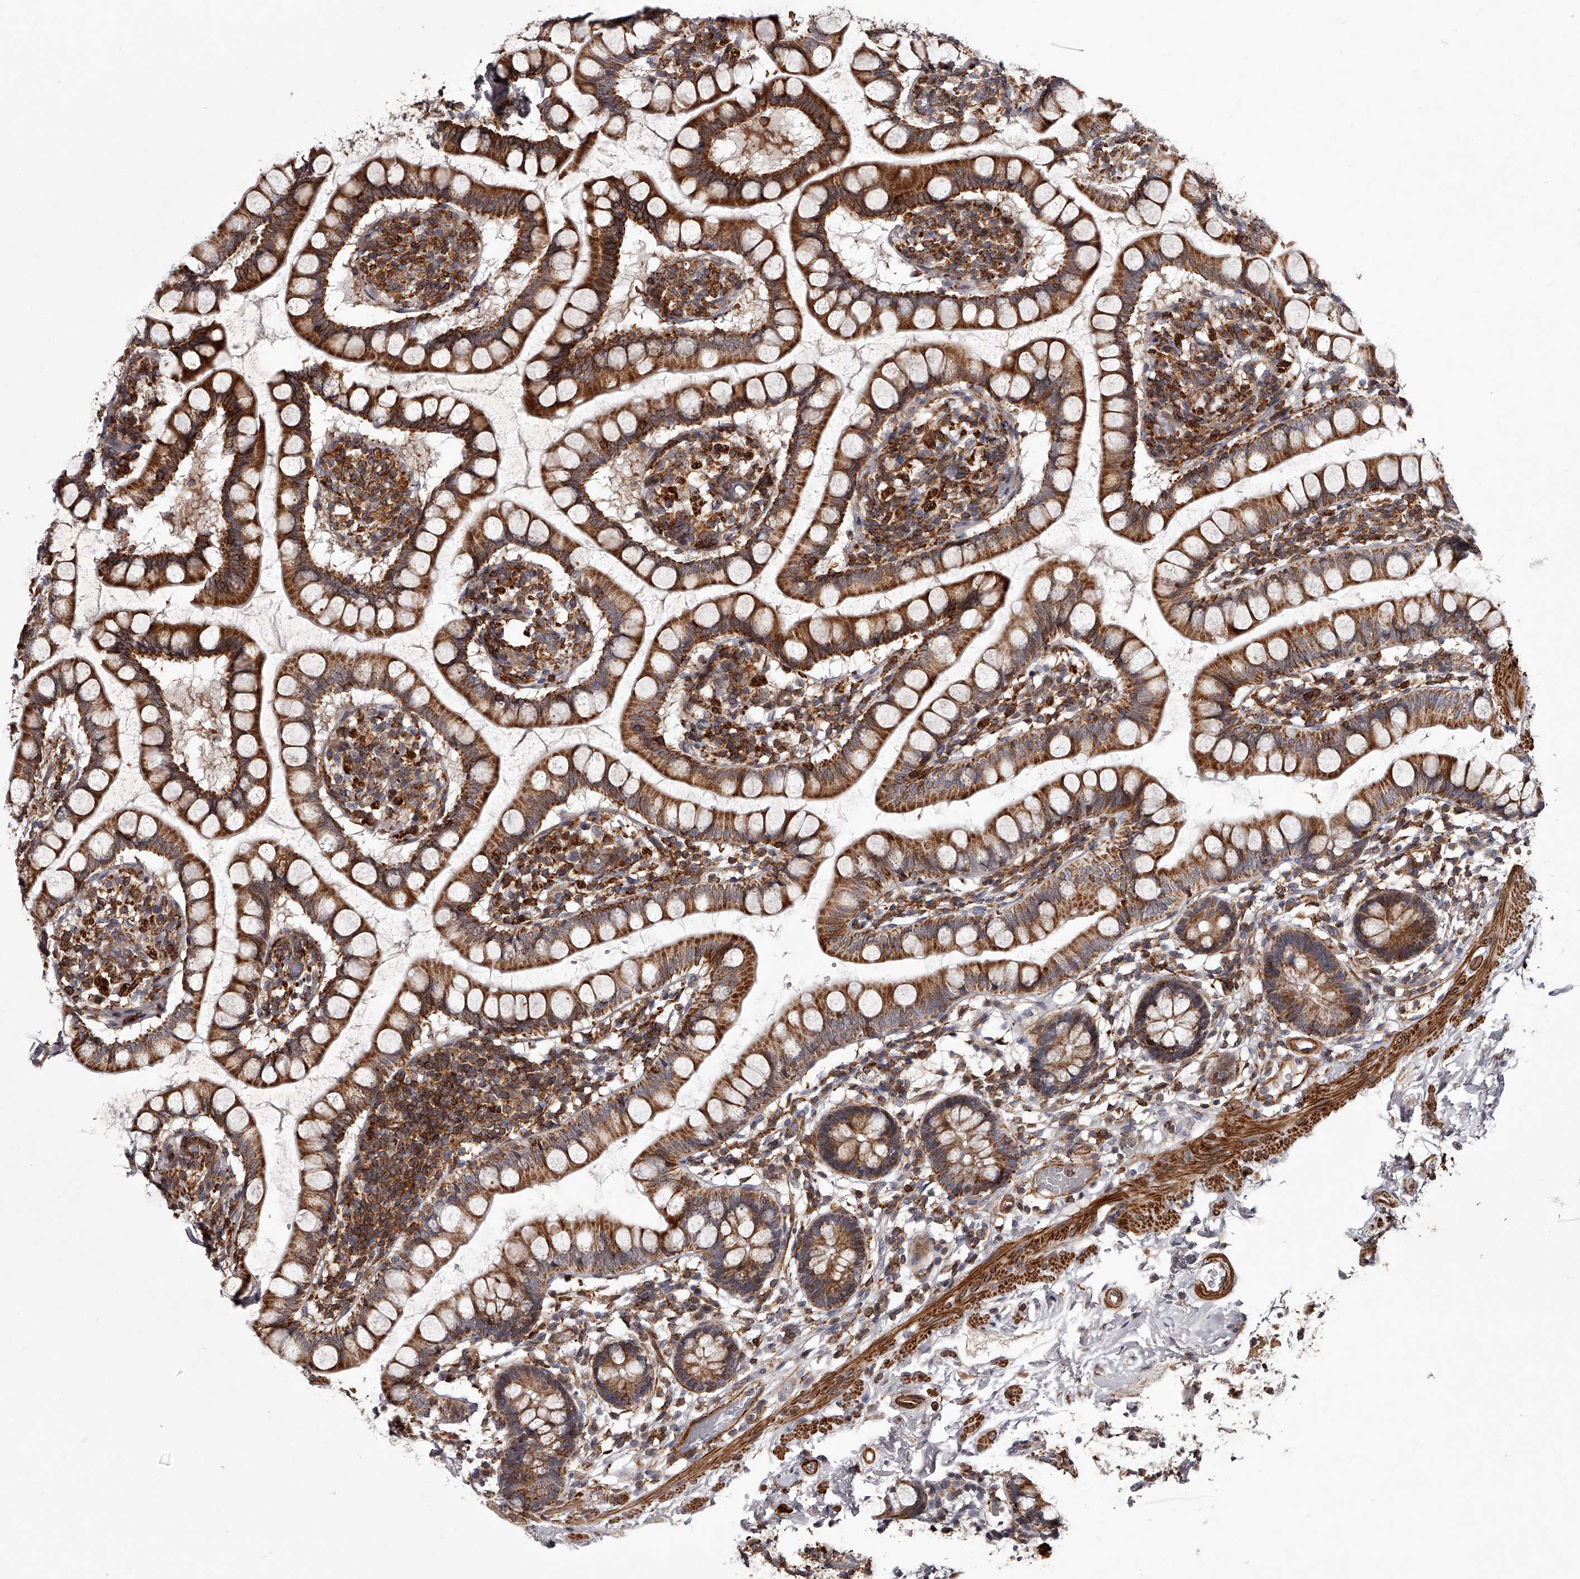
{"staining": {"intensity": "strong", "quantity": ">75%", "location": "cytoplasmic/membranous"}, "tissue": "small intestine", "cell_type": "Glandular cells", "image_type": "normal", "snomed": [{"axis": "morphology", "description": "Normal tissue, NOS"}, {"axis": "topography", "description": "Small intestine"}], "caption": "An immunohistochemistry (IHC) histopathology image of unremarkable tissue is shown. Protein staining in brown shows strong cytoplasmic/membranous positivity in small intestine within glandular cells.", "gene": "RRP36", "patient": {"sex": "female", "age": 84}}